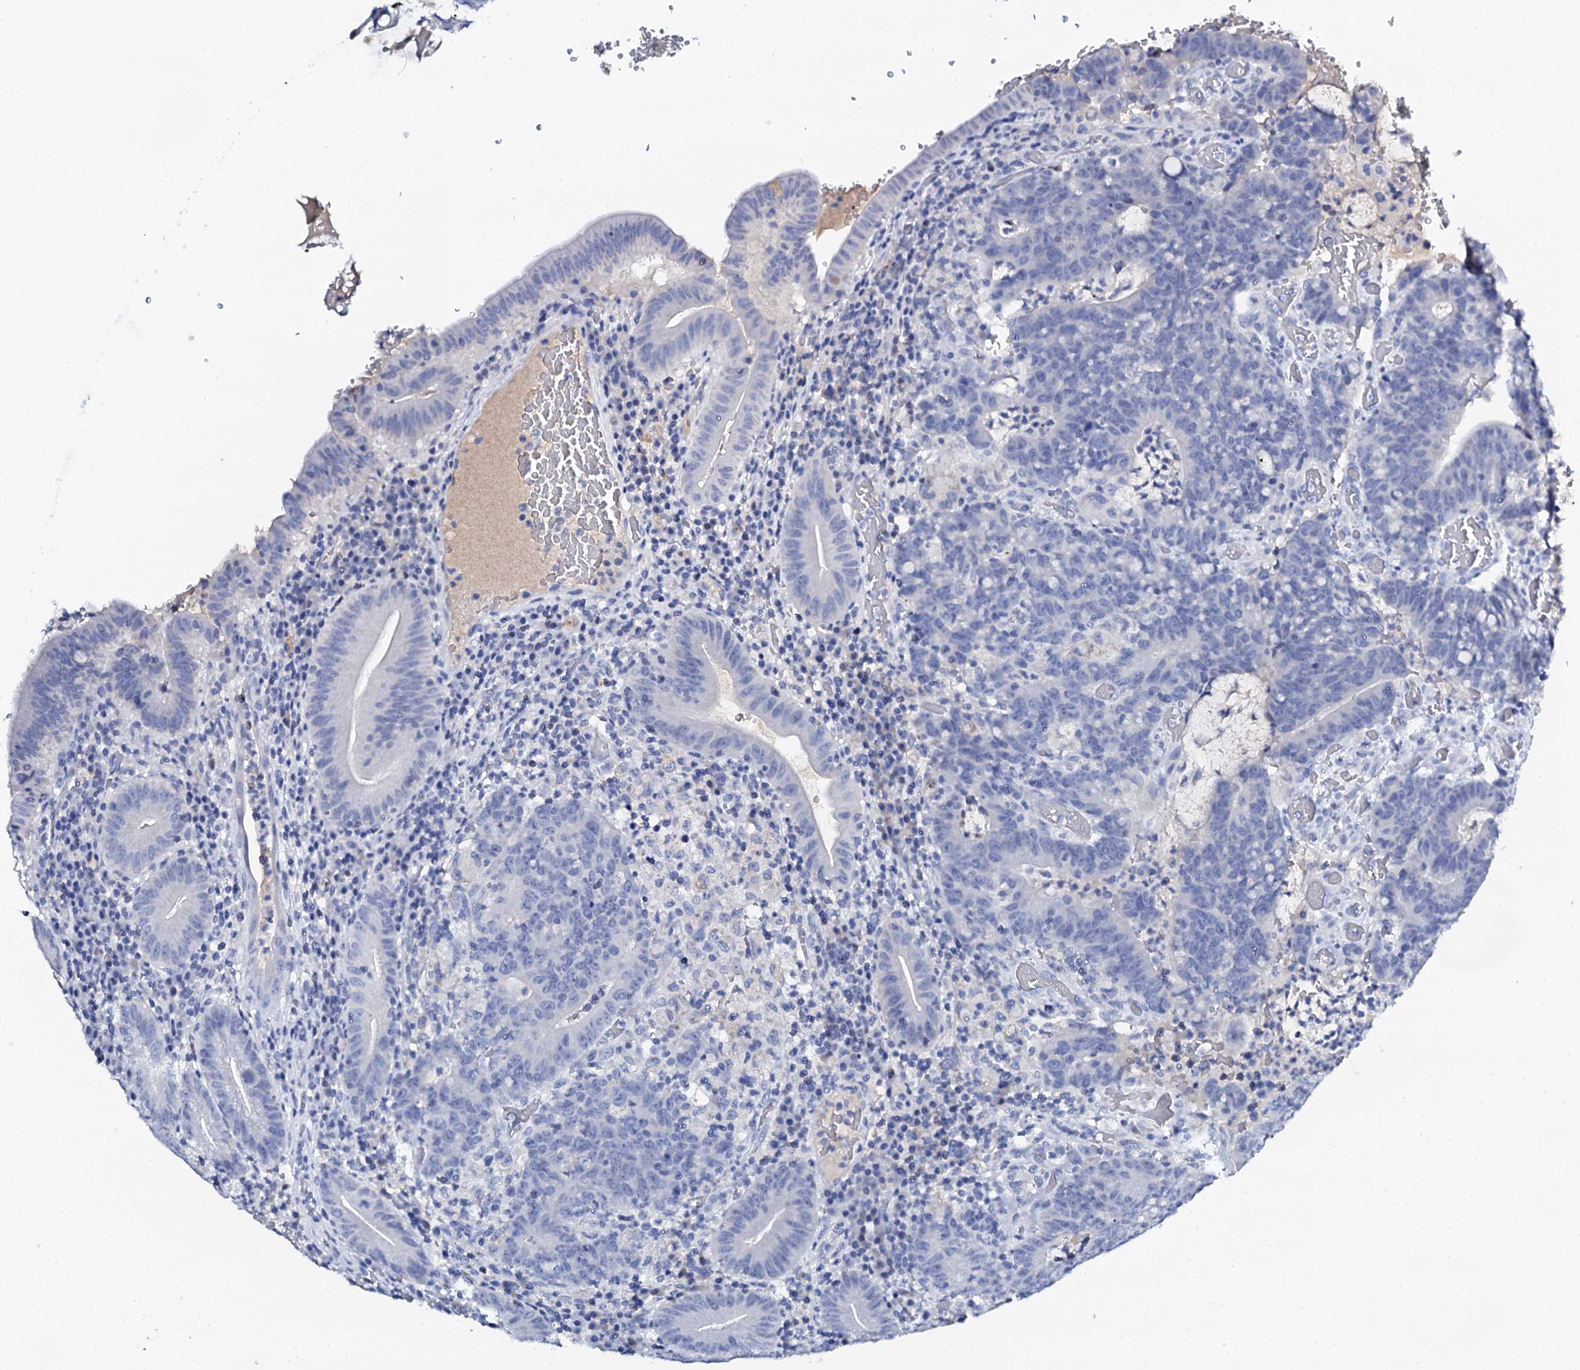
{"staining": {"intensity": "negative", "quantity": "none", "location": "none"}, "tissue": "colorectal cancer", "cell_type": "Tumor cells", "image_type": "cancer", "snomed": [{"axis": "morphology", "description": "Normal tissue, NOS"}, {"axis": "morphology", "description": "Adenocarcinoma, NOS"}, {"axis": "topography", "description": "Colon"}], "caption": "This is an immunohistochemistry (IHC) micrograph of colorectal cancer (adenocarcinoma). There is no staining in tumor cells.", "gene": "FBXL16", "patient": {"sex": "female", "age": 75}}